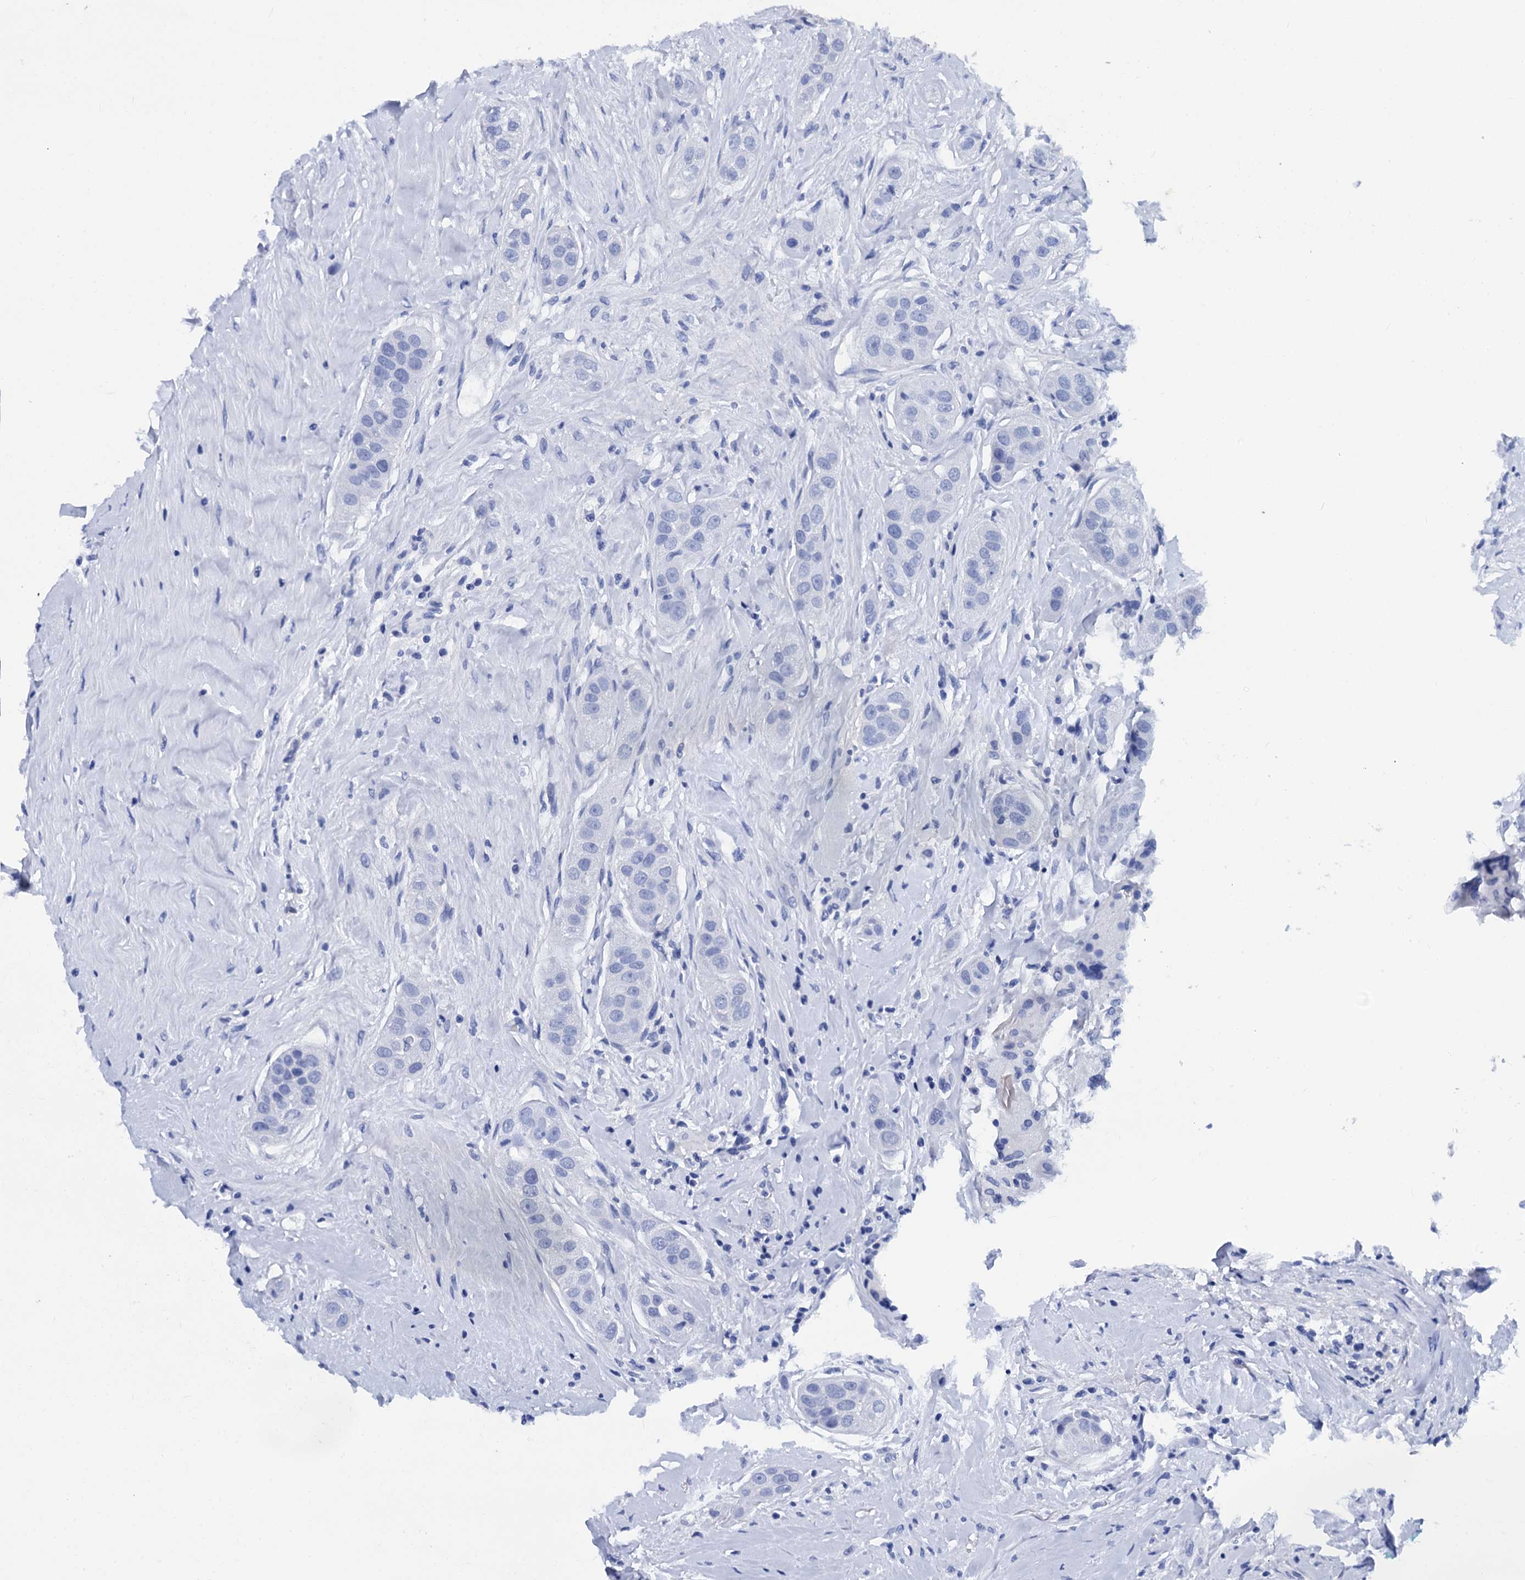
{"staining": {"intensity": "negative", "quantity": "none", "location": "none"}, "tissue": "head and neck cancer", "cell_type": "Tumor cells", "image_type": "cancer", "snomed": [{"axis": "morphology", "description": "Normal tissue, NOS"}, {"axis": "morphology", "description": "Squamous cell carcinoma, NOS"}, {"axis": "topography", "description": "Skeletal muscle"}, {"axis": "topography", "description": "Head-Neck"}], "caption": "Head and neck cancer (squamous cell carcinoma) was stained to show a protein in brown. There is no significant positivity in tumor cells.", "gene": "MYBPC3", "patient": {"sex": "male", "age": 51}}